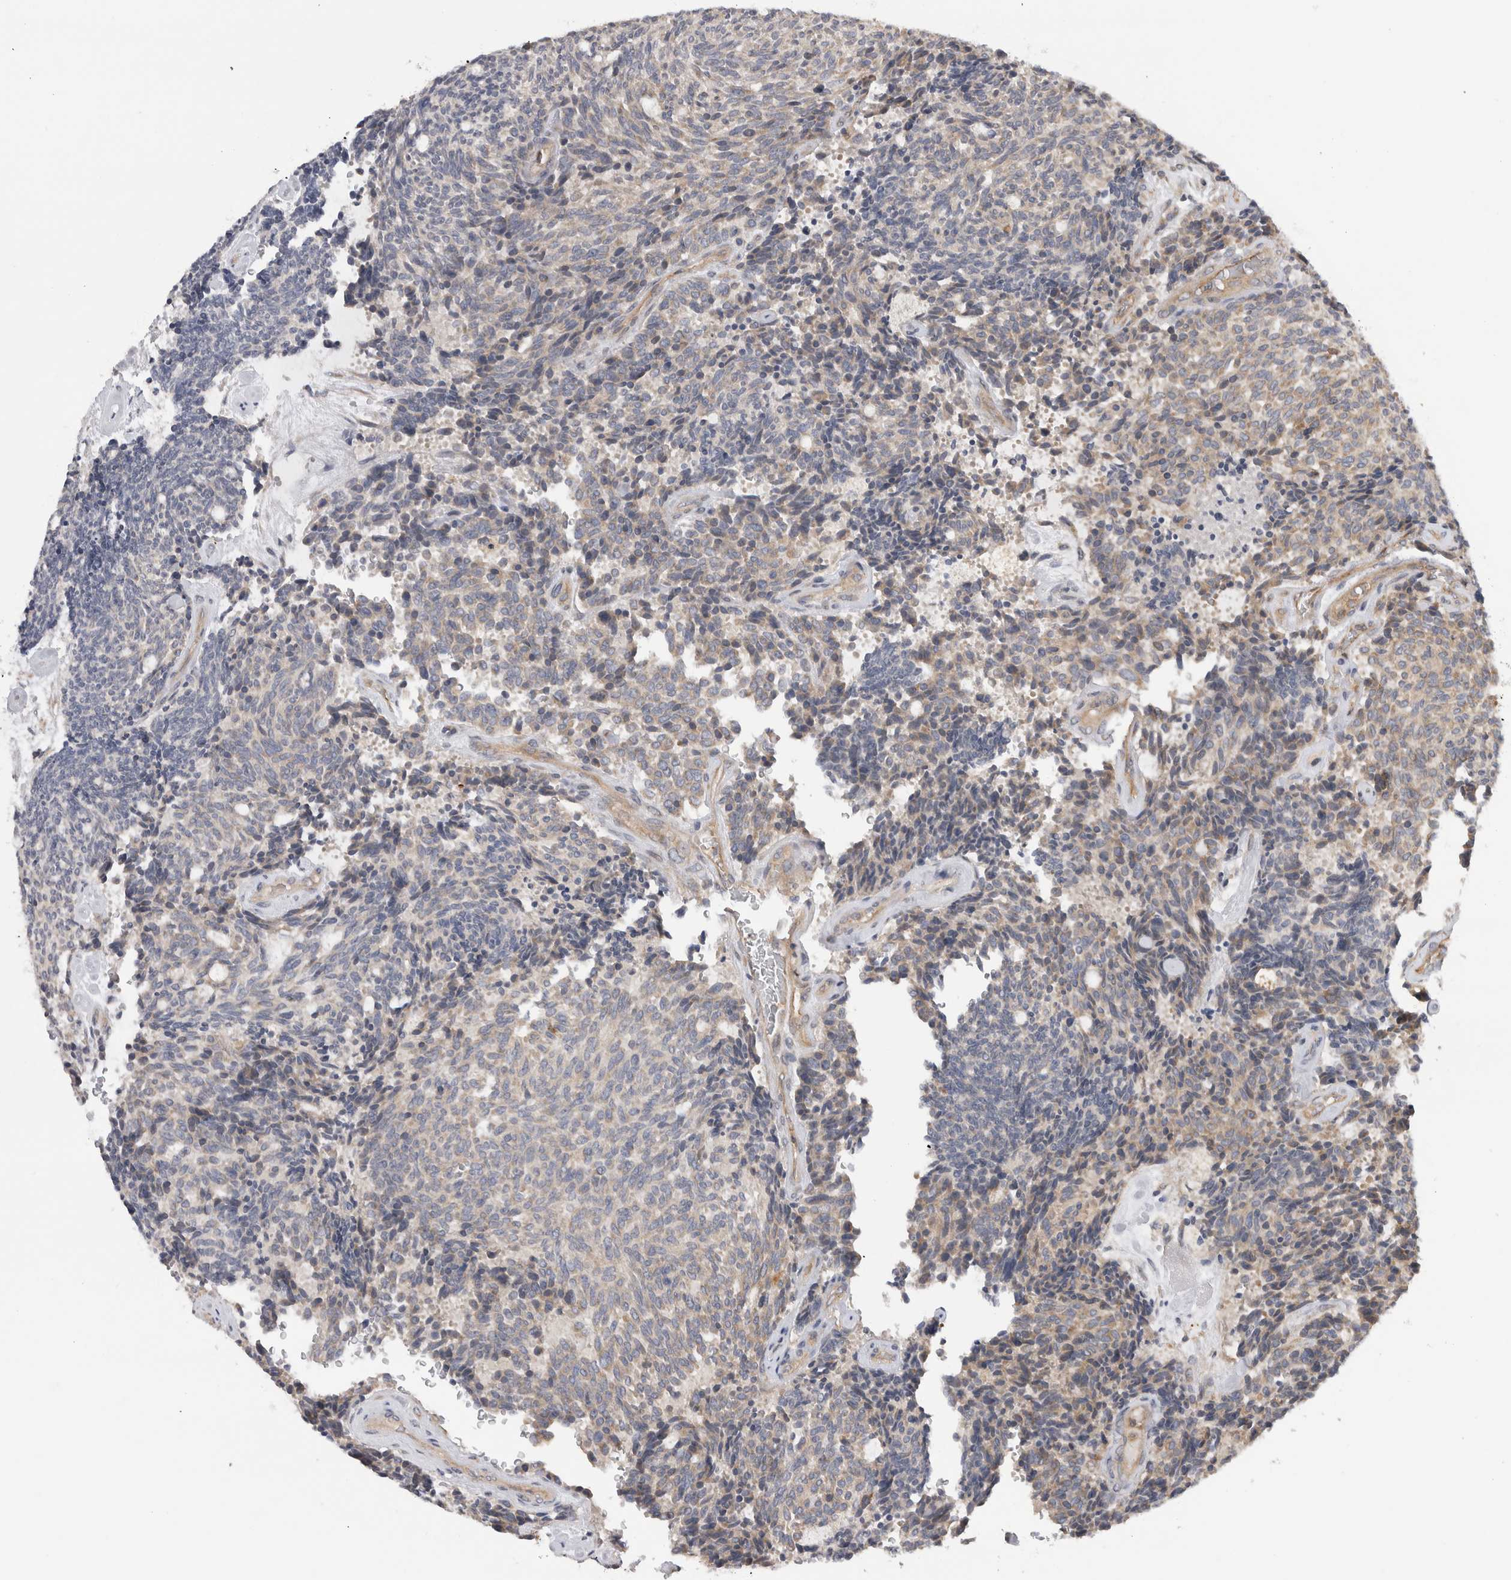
{"staining": {"intensity": "weak", "quantity": "<25%", "location": "cytoplasmic/membranous"}, "tissue": "carcinoid", "cell_type": "Tumor cells", "image_type": "cancer", "snomed": [{"axis": "morphology", "description": "Carcinoid, malignant, NOS"}, {"axis": "topography", "description": "Pancreas"}], "caption": "Histopathology image shows no significant protein staining in tumor cells of carcinoid. (DAB (3,3'-diaminobenzidine) IHC visualized using brightfield microscopy, high magnification).", "gene": "GRIK2", "patient": {"sex": "female", "age": 54}}